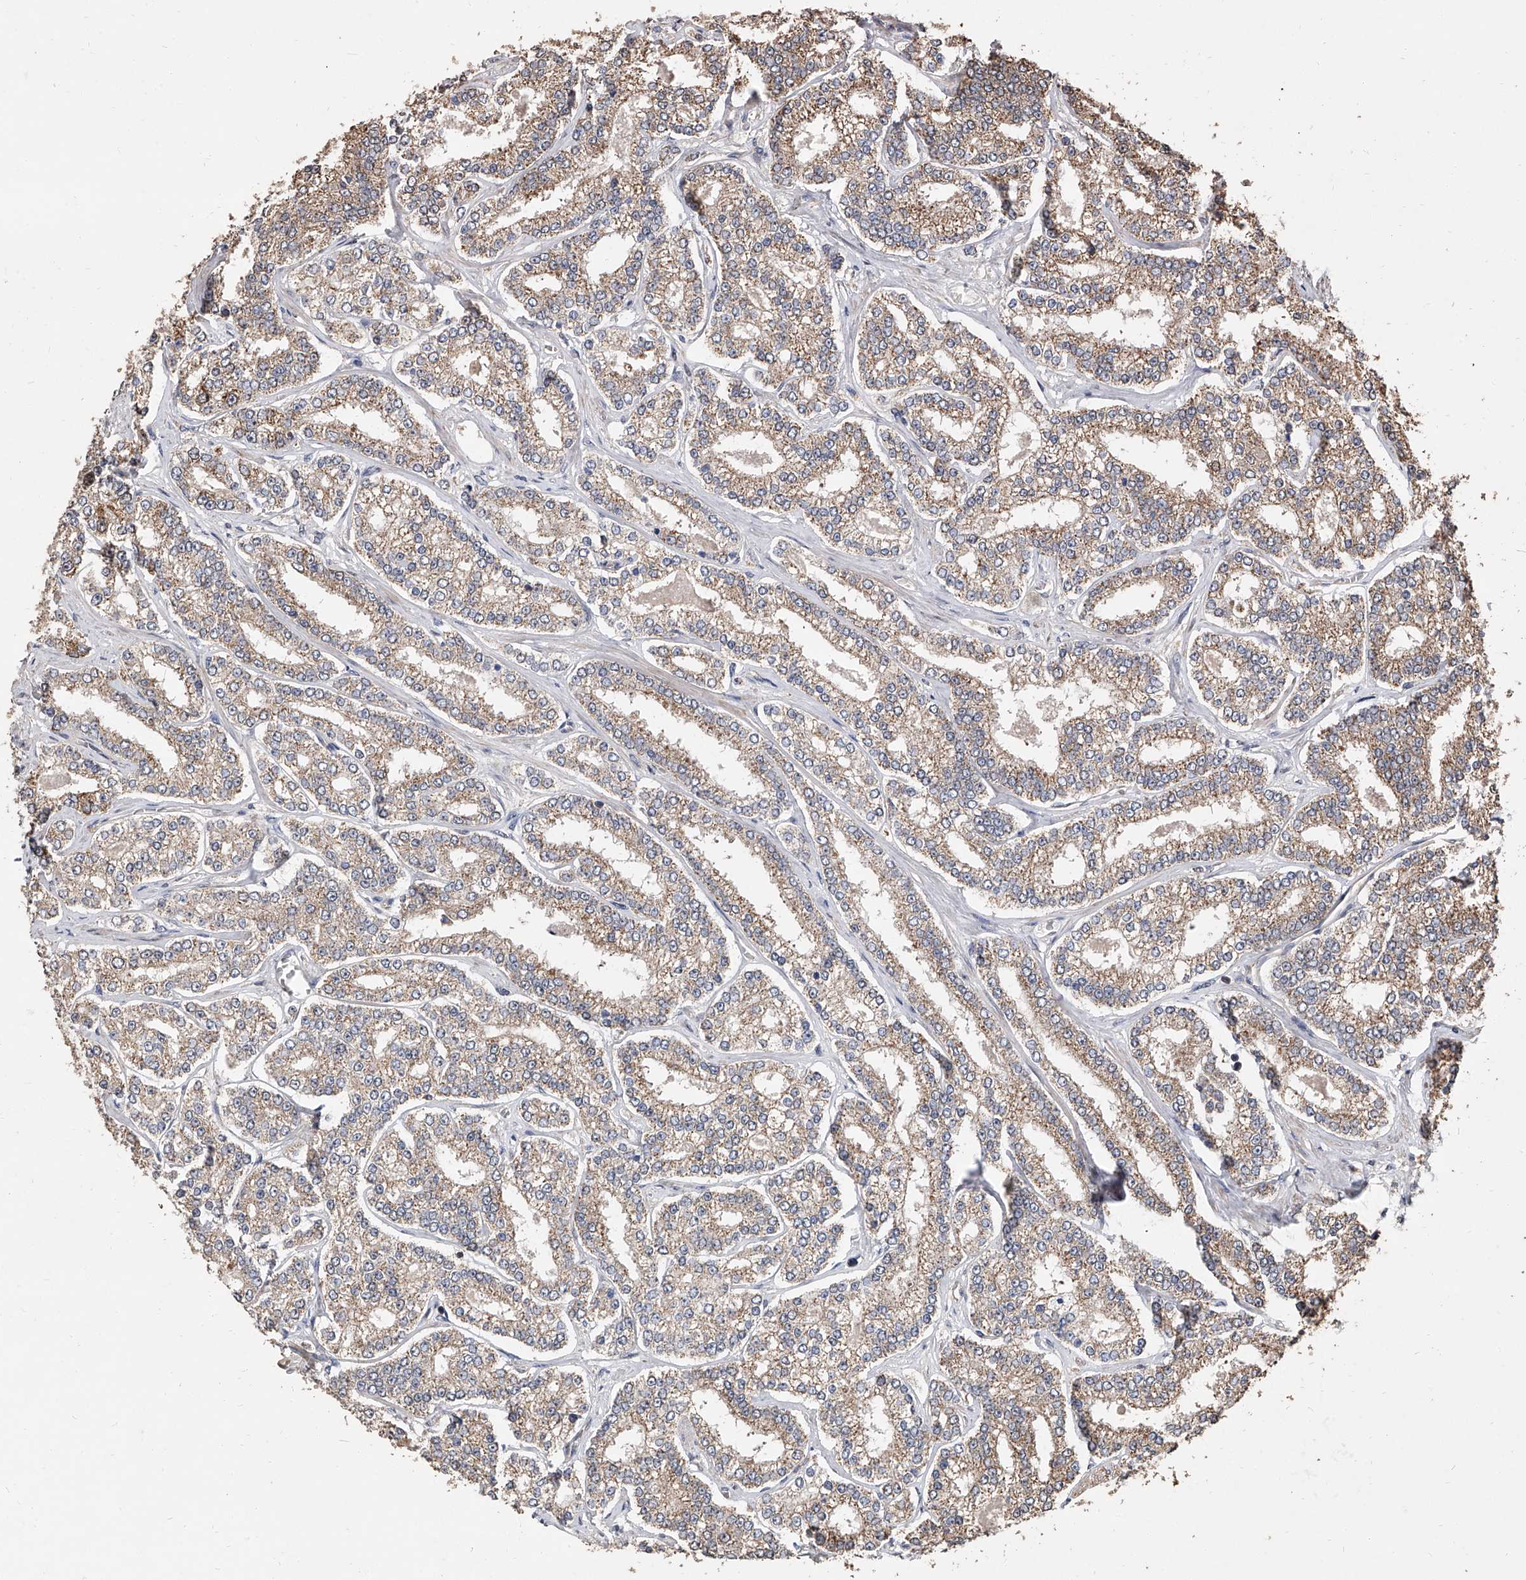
{"staining": {"intensity": "moderate", "quantity": ">75%", "location": "cytoplasmic/membranous"}, "tissue": "prostate cancer", "cell_type": "Tumor cells", "image_type": "cancer", "snomed": [{"axis": "morphology", "description": "Normal tissue, NOS"}, {"axis": "morphology", "description": "Adenocarcinoma, High grade"}, {"axis": "topography", "description": "Prostate"}], "caption": "A brown stain labels moderate cytoplasmic/membranous expression of a protein in human high-grade adenocarcinoma (prostate) tumor cells.", "gene": "LTV1", "patient": {"sex": "male", "age": 83}}